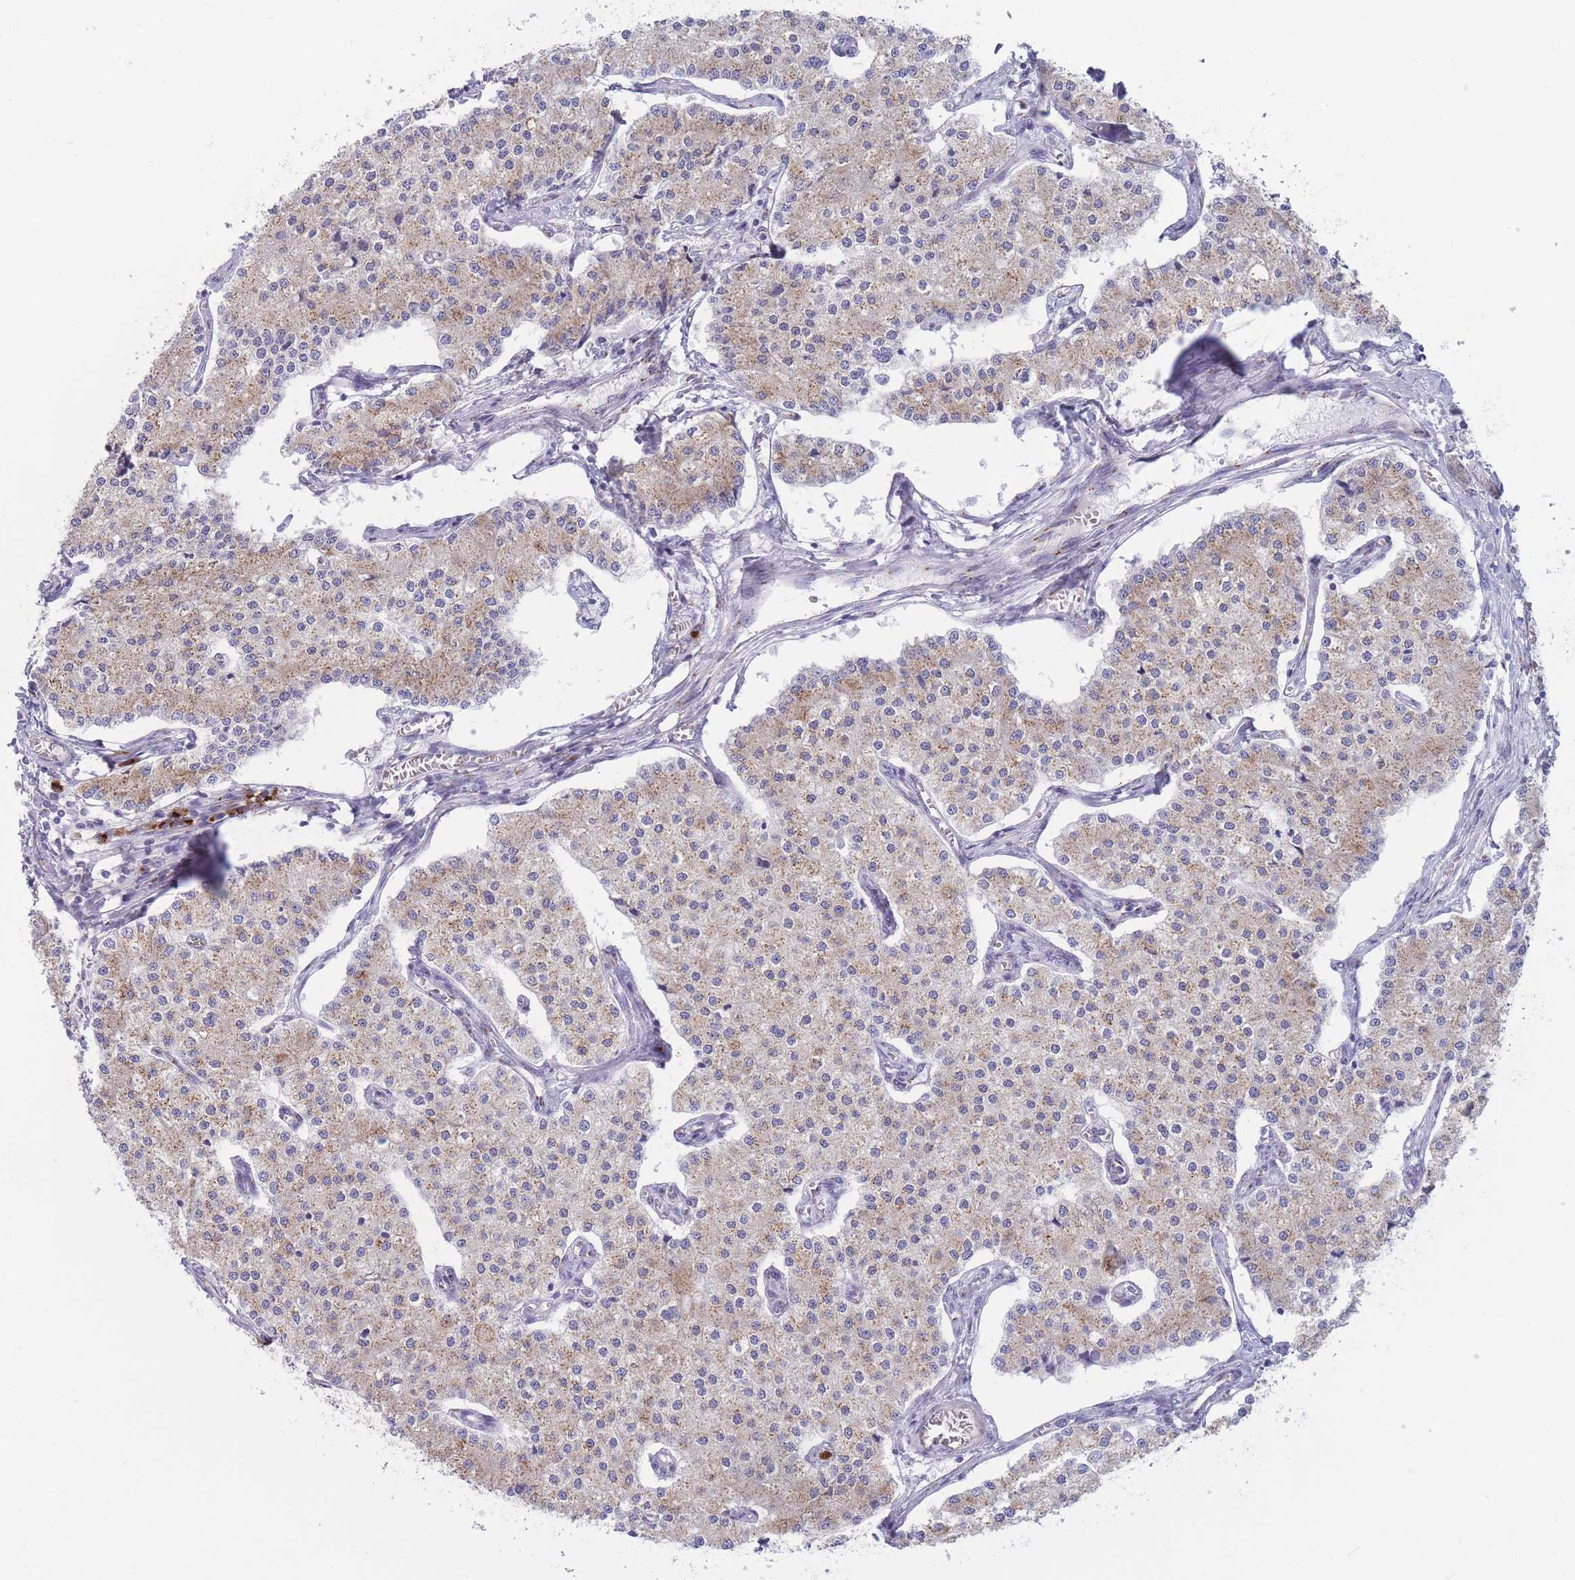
{"staining": {"intensity": "weak", "quantity": ">75%", "location": "cytoplasmic/membranous"}, "tissue": "carcinoid", "cell_type": "Tumor cells", "image_type": "cancer", "snomed": [{"axis": "morphology", "description": "Carcinoid, malignant, NOS"}, {"axis": "topography", "description": "Colon"}], "caption": "Weak cytoplasmic/membranous positivity for a protein is present in approximately >75% of tumor cells of carcinoid using IHC.", "gene": "MRPL30", "patient": {"sex": "female", "age": 52}}